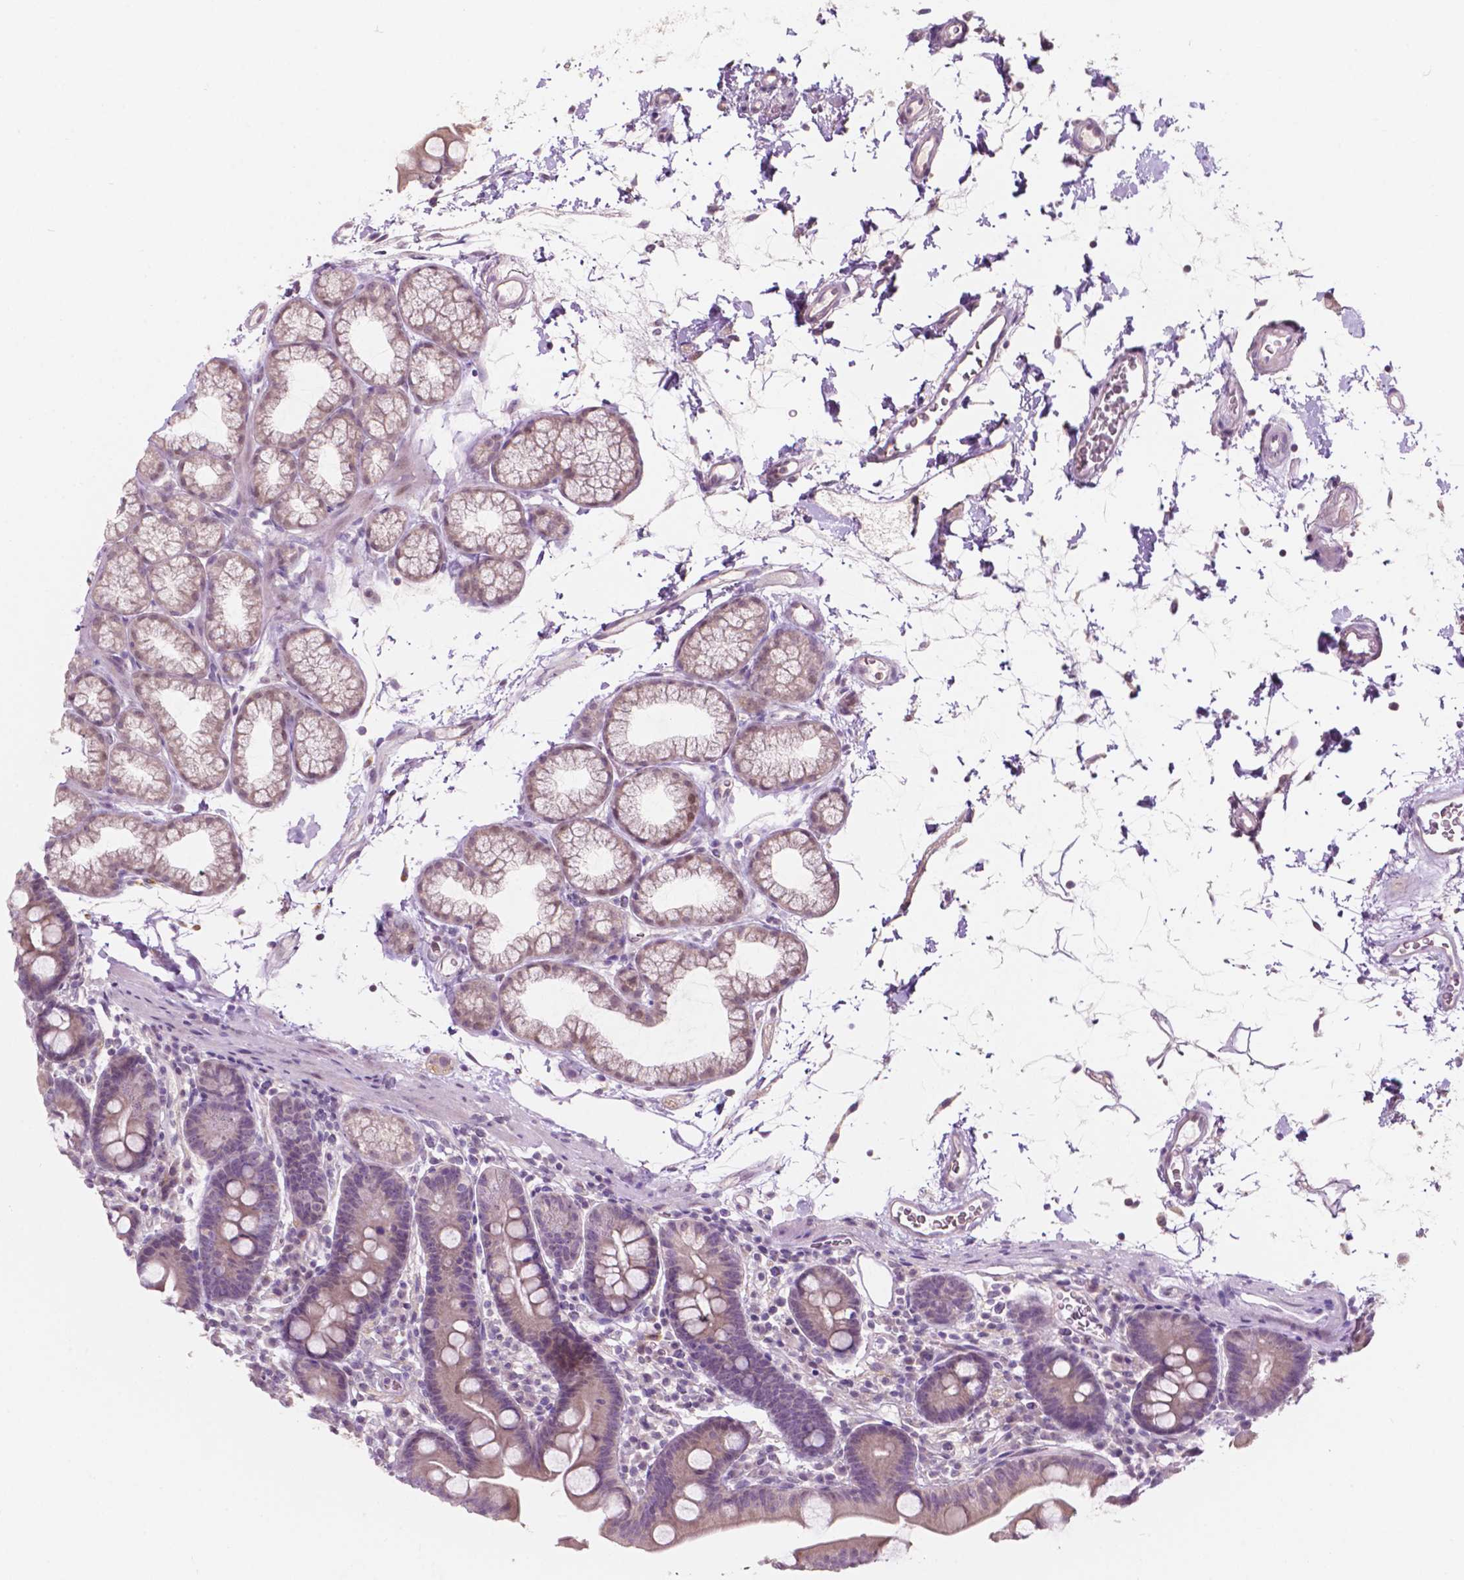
{"staining": {"intensity": "negative", "quantity": "none", "location": "none"}, "tissue": "duodenum", "cell_type": "Glandular cells", "image_type": "normal", "snomed": [{"axis": "morphology", "description": "Normal tissue, NOS"}, {"axis": "topography", "description": "Pancreas"}, {"axis": "topography", "description": "Duodenum"}], "caption": "Immunohistochemical staining of unremarkable human duodenum displays no significant positivity in glandular cells.", "gene": "TM6SF2", "patient": {"sex": "male", "age": 59}}